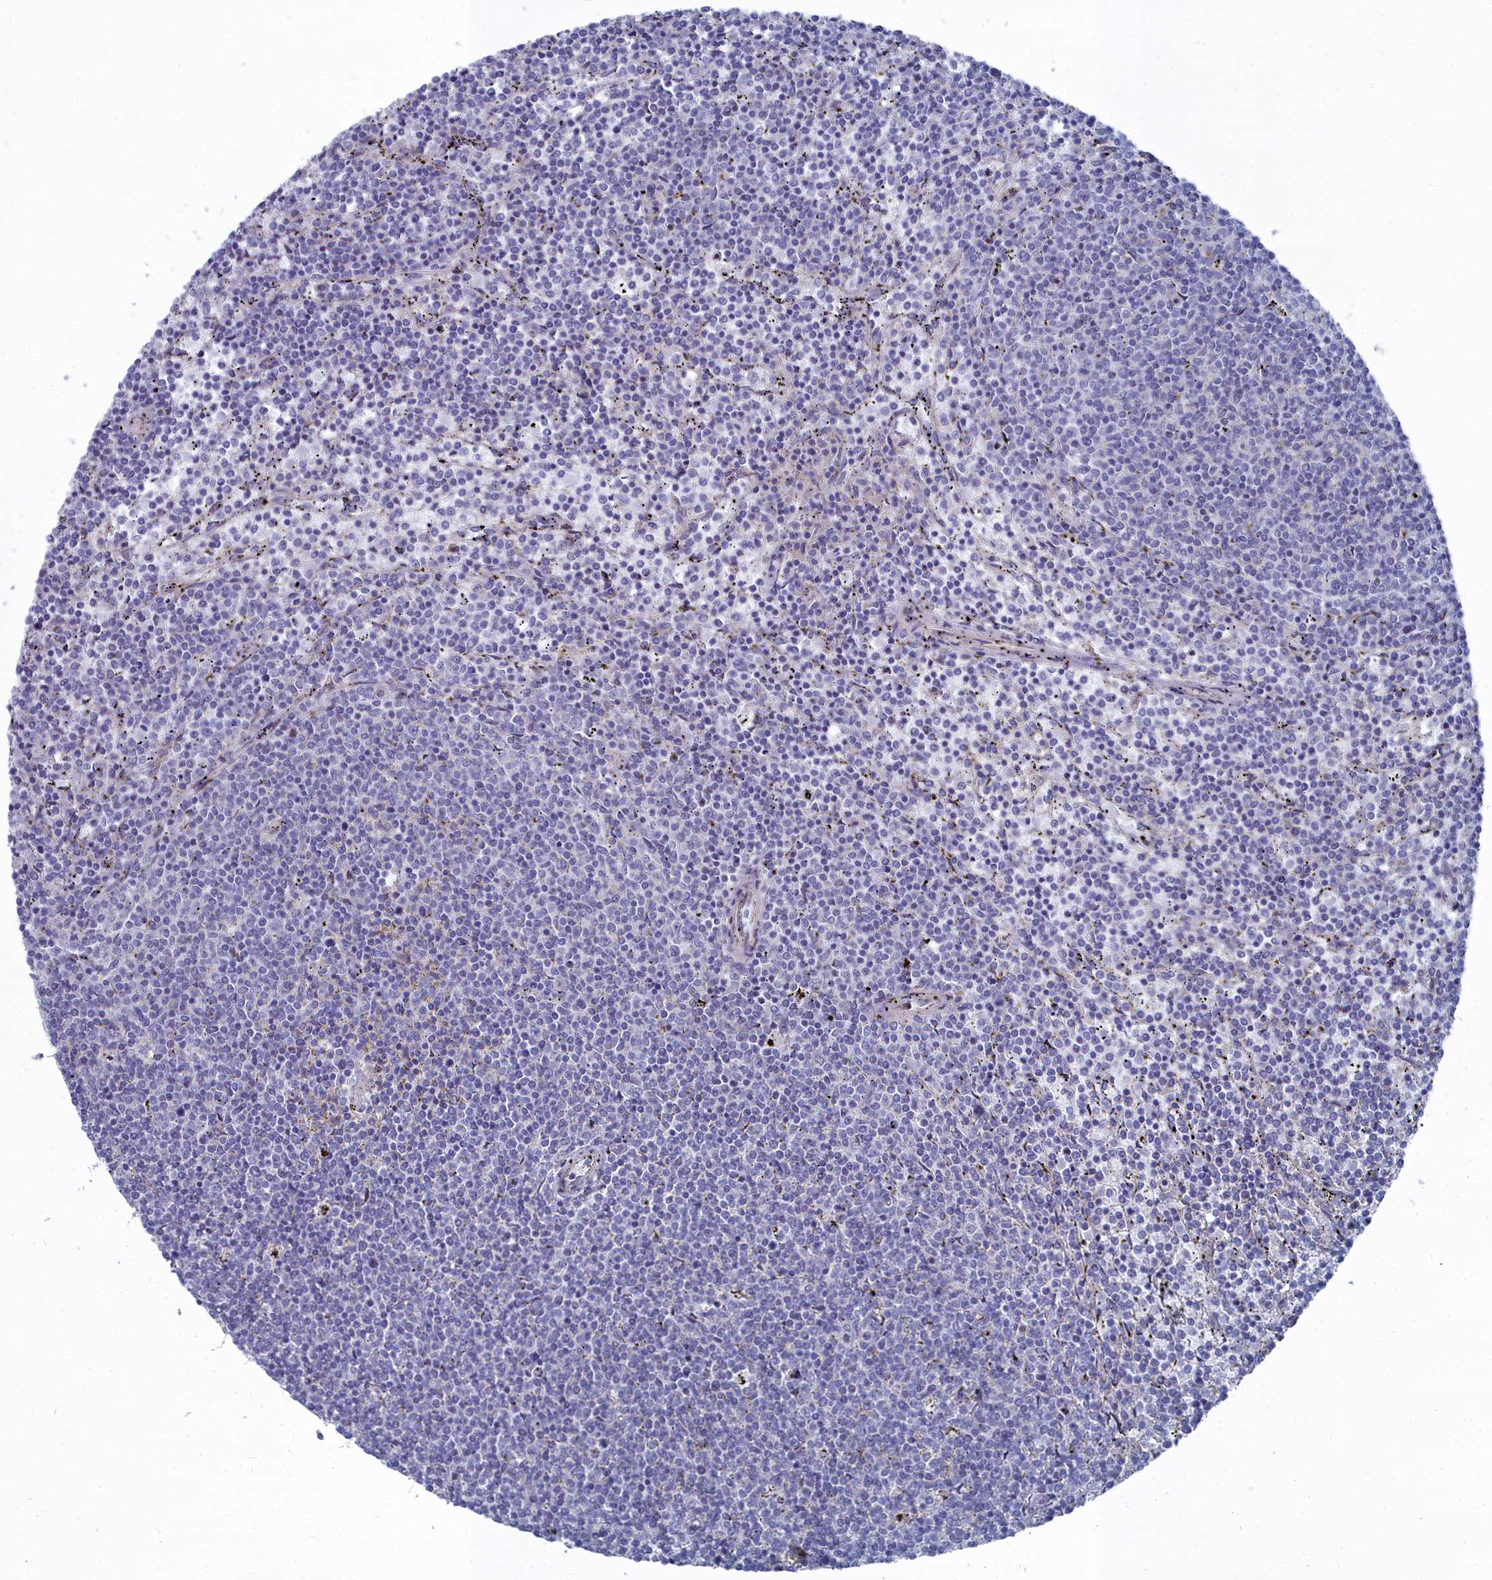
{"staining": {"intensity": "negative", "quantity": "none", "location": "none"}, "tissue": "lymphoma", "cell_type": "Tumor cells", "image_type": "cancer", "snomed": [{"axis": "morphology", "description": "Malignant lymphoma, non-Hodgkin's type, Low grade"}, {"axis": "topography", "description": "Spleen"}], "caption": "There is no significant expression in tumor cells of malignant lymphoma, non-Hodgkin's type (low-grade).", "gene": "SHISAL2A", "patient": {"sex": "female", "age": 50}}